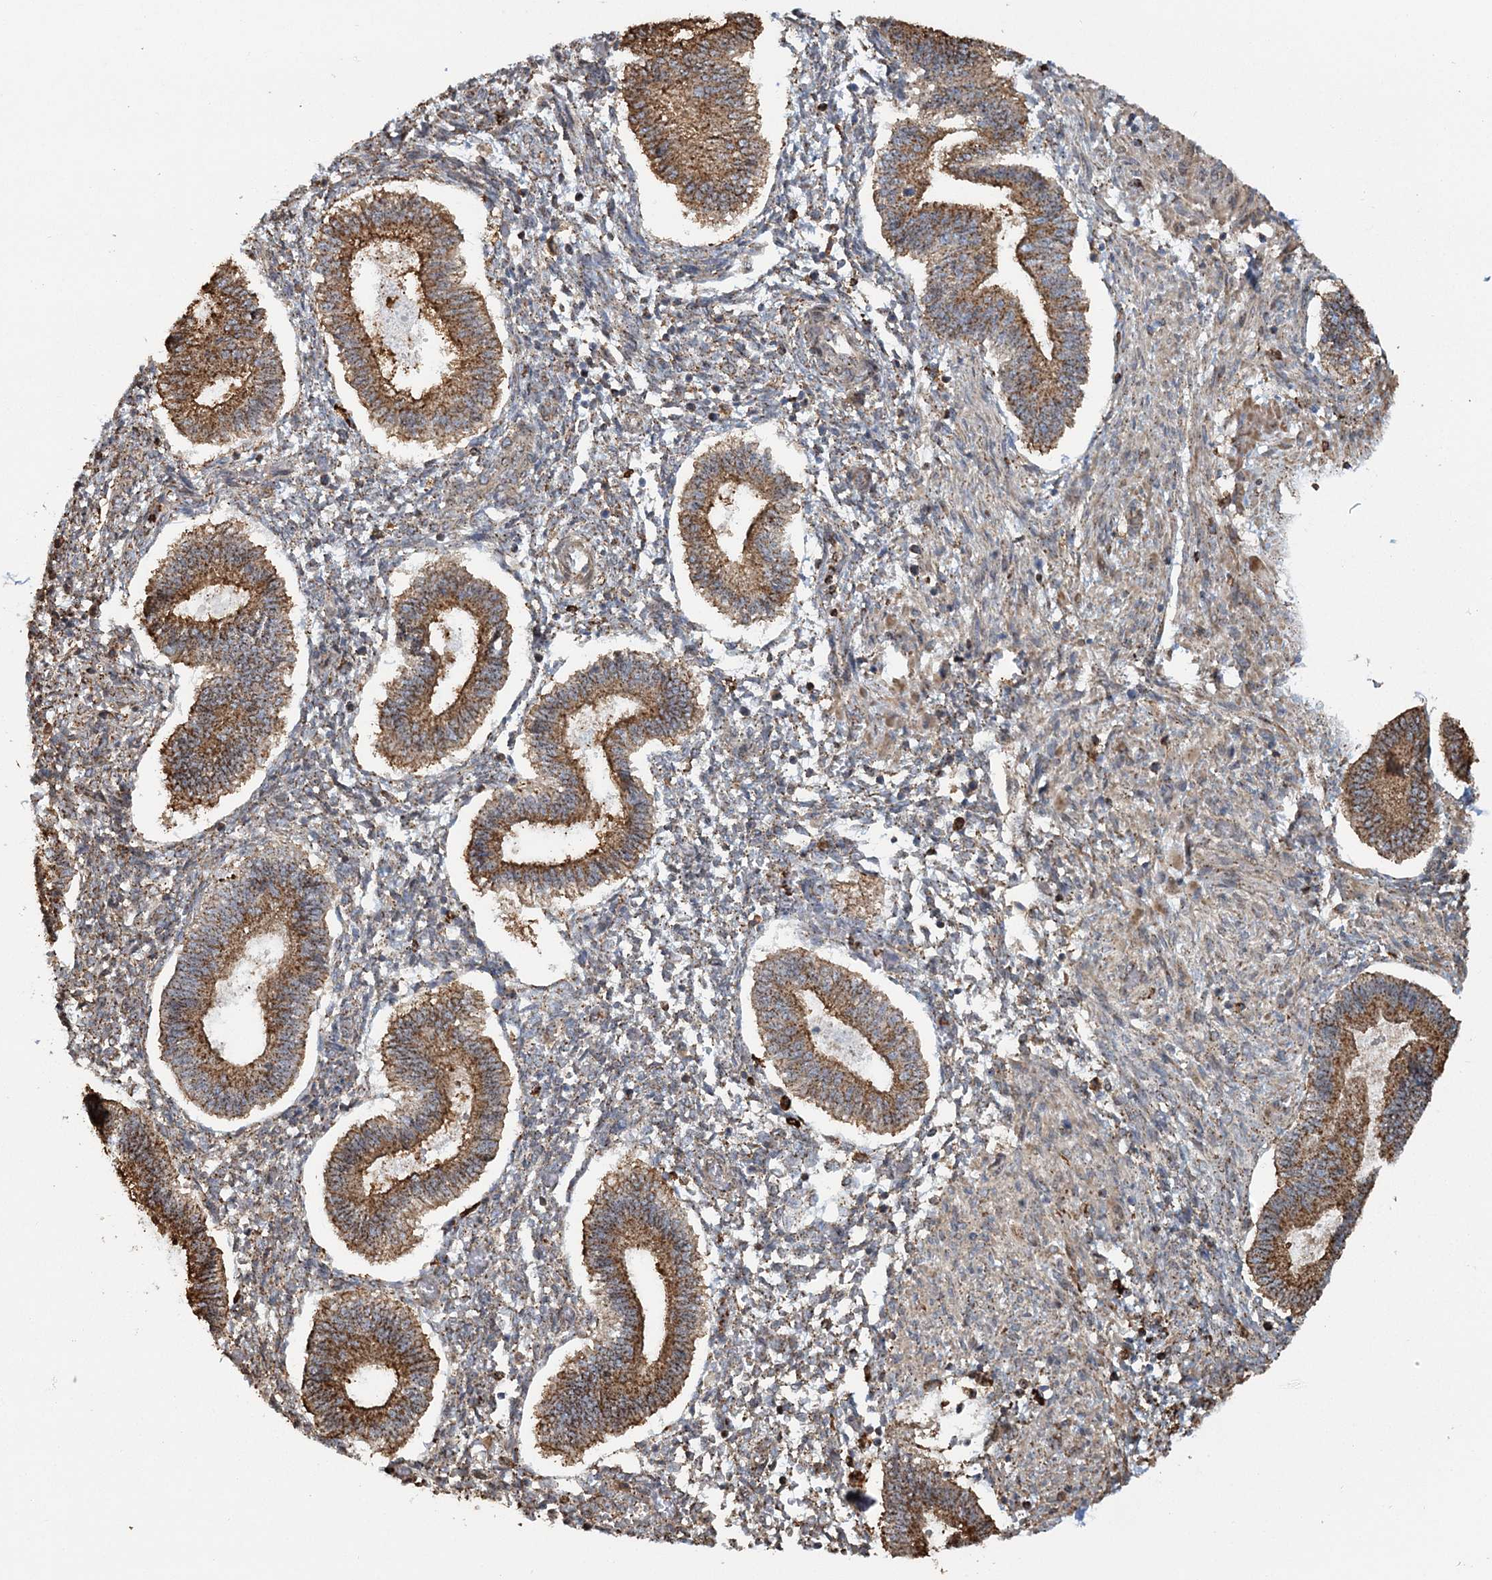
{"staining": {"intensity": "moderate", "quantity": "25%-75%", "location": "cytoplasmic/membranous"}, "tissue": "endometrium", "cell_type": "Cells in endometrial stroma", "image_type": "normal", "snomed": [{"axis": "morphology", "description": "Normal tissue, NOS"}, {"axis": "topography", "description": "Endometrium"}], "caption": "Cells in endometrial stroma demonstrate medium levels of moderate cytoplasmic/membranous staining in about 25%-75% of cells in normal endometrium. (brown staining indicates protein expression, while blue staining denotes nuclei).", "gene": "TRAF3IP2", "patient": {"sex": "female", "age": 25}}